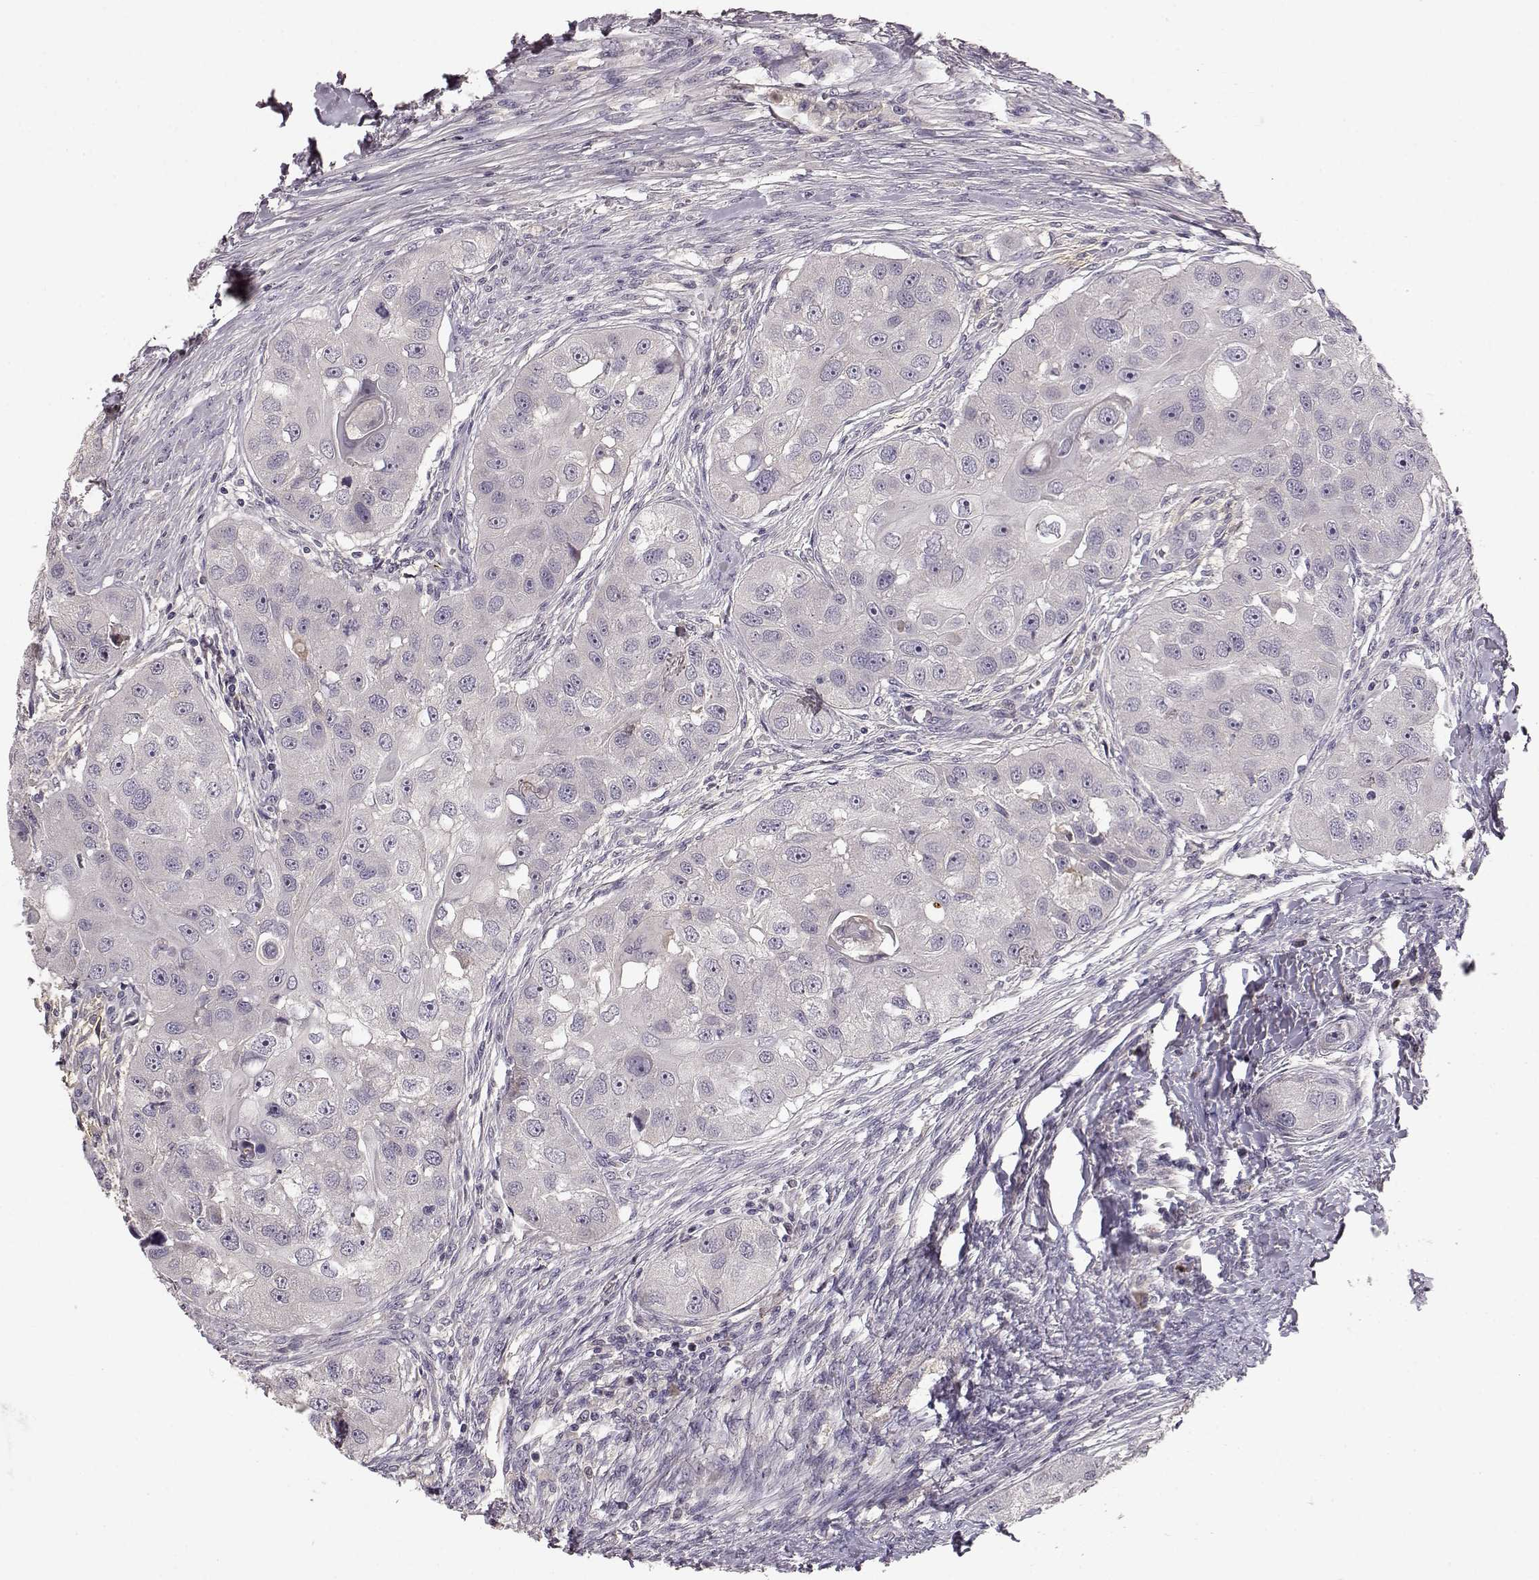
{"staining": {"intensity": "negative", "quantity": "none", "location": "none"}, "tissue": "head and neck cancer", "cell_type": "Tumor cells", "image_type": "cancer", "snomed": [{"axis": "morphology", "description": "Squamous cell carcinoma, NOS"}, {"axis": "topography", "description": "Head-Neck"}], "caption": "This is an immunohistochemistry (IHC) image of human squamous cell carcinoma (head and neck). There is no positivity in tumor cells.", "gene": "YJEFN3", "patient": {"sex": "male", "age": 51}}